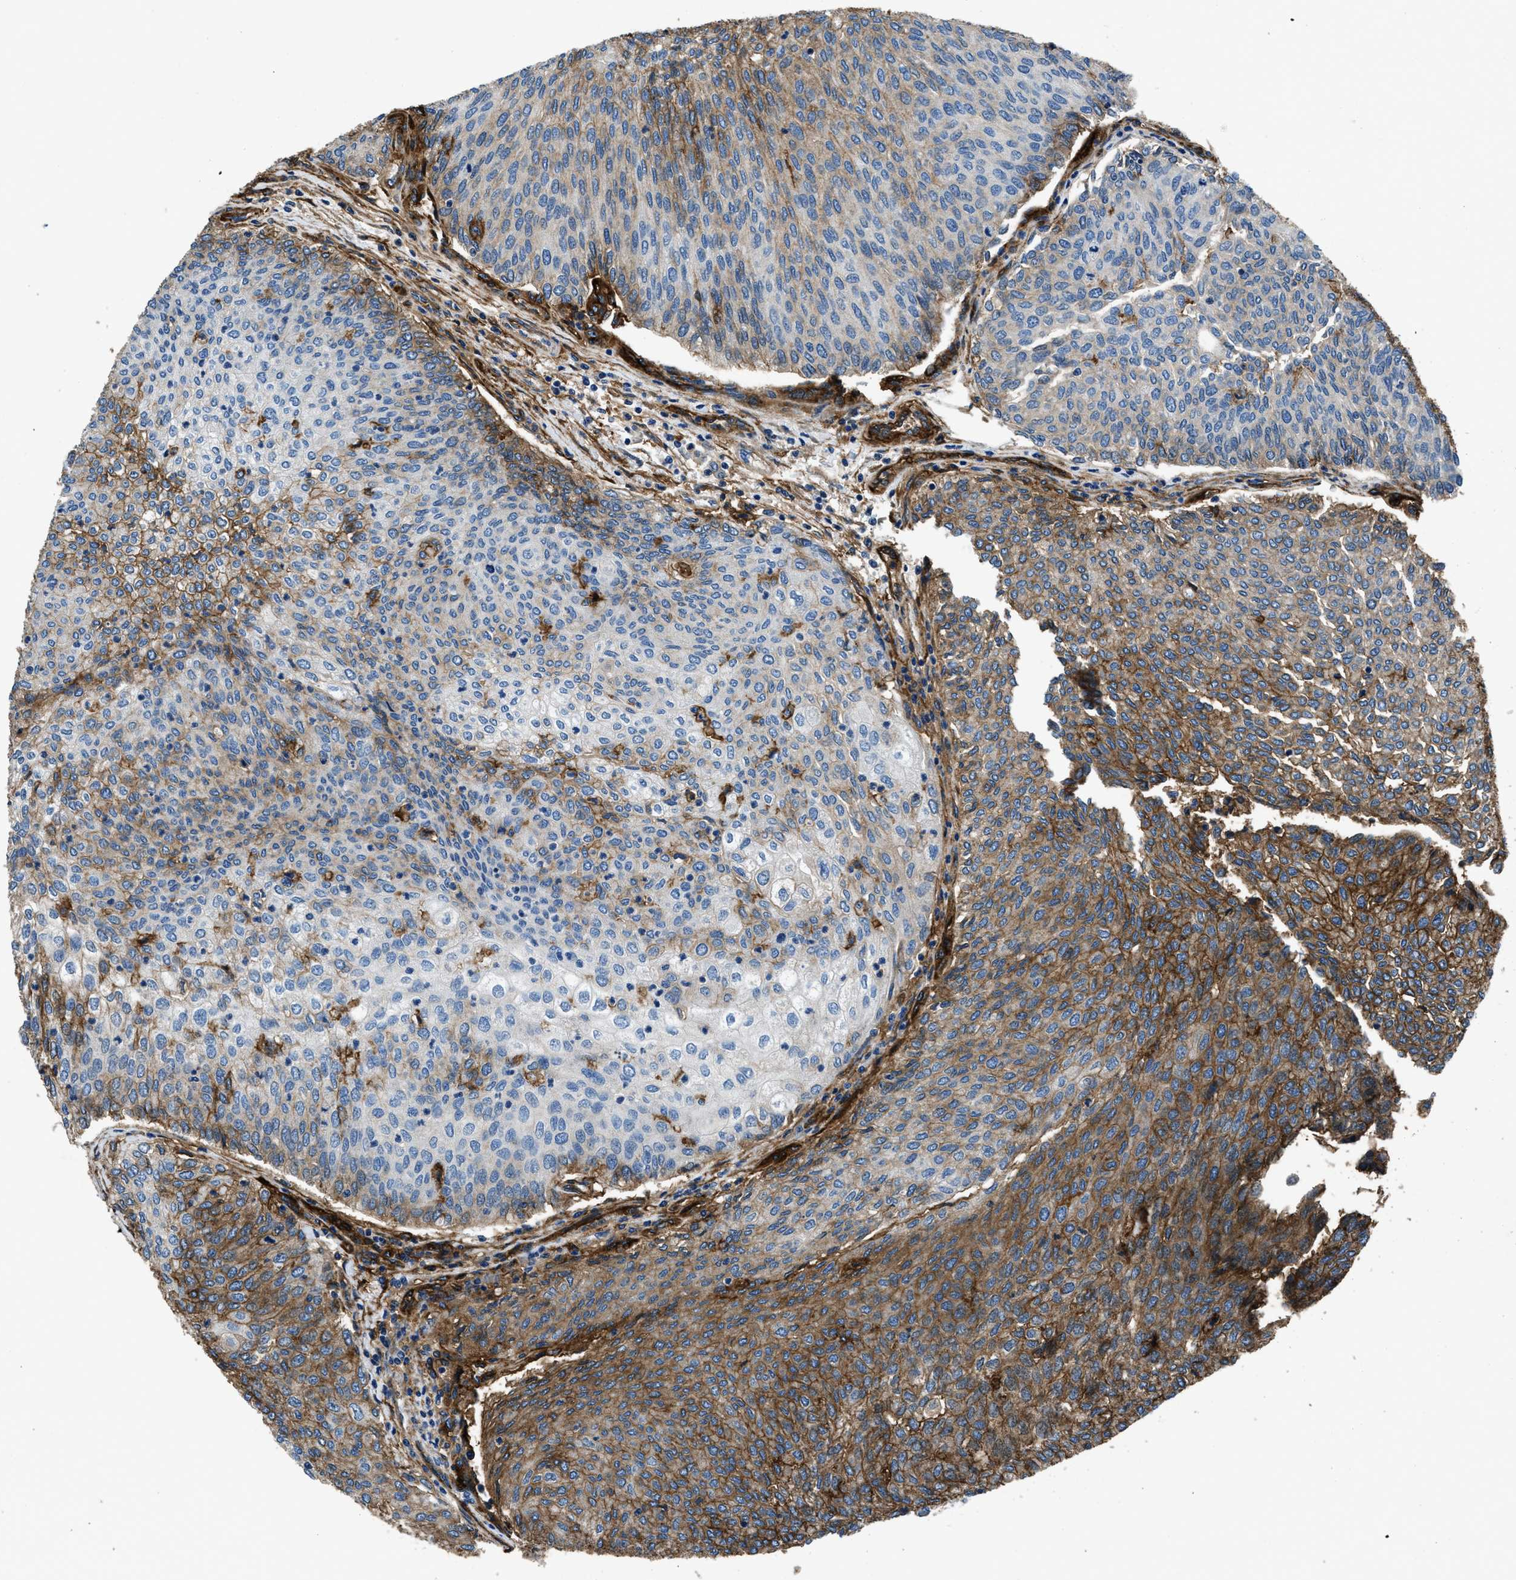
{"staining": {"intensity": "moderate", "quantity": "25%-75%", "location": "cytoplasmic/membranous"}, "tissue": "urothelial cancer", "cell_type": "Tumor cells", "image_type": "cancer", "snomed": [{"axis": "morphology", "description": "Urothelial carcinoma, Low grade"}, {"axis": "topography", "description": "Urinary bladder"}], "caption": "IHC image of human urothelial carcinoma (low-grade) stained for a protein (brown), which shows medium levels of moderate cytoplasmic/membranous expression in approximately 25%-75% of tumor cells.", "gene": "CD276", "patient": {"sex": "female", "age": 79}}